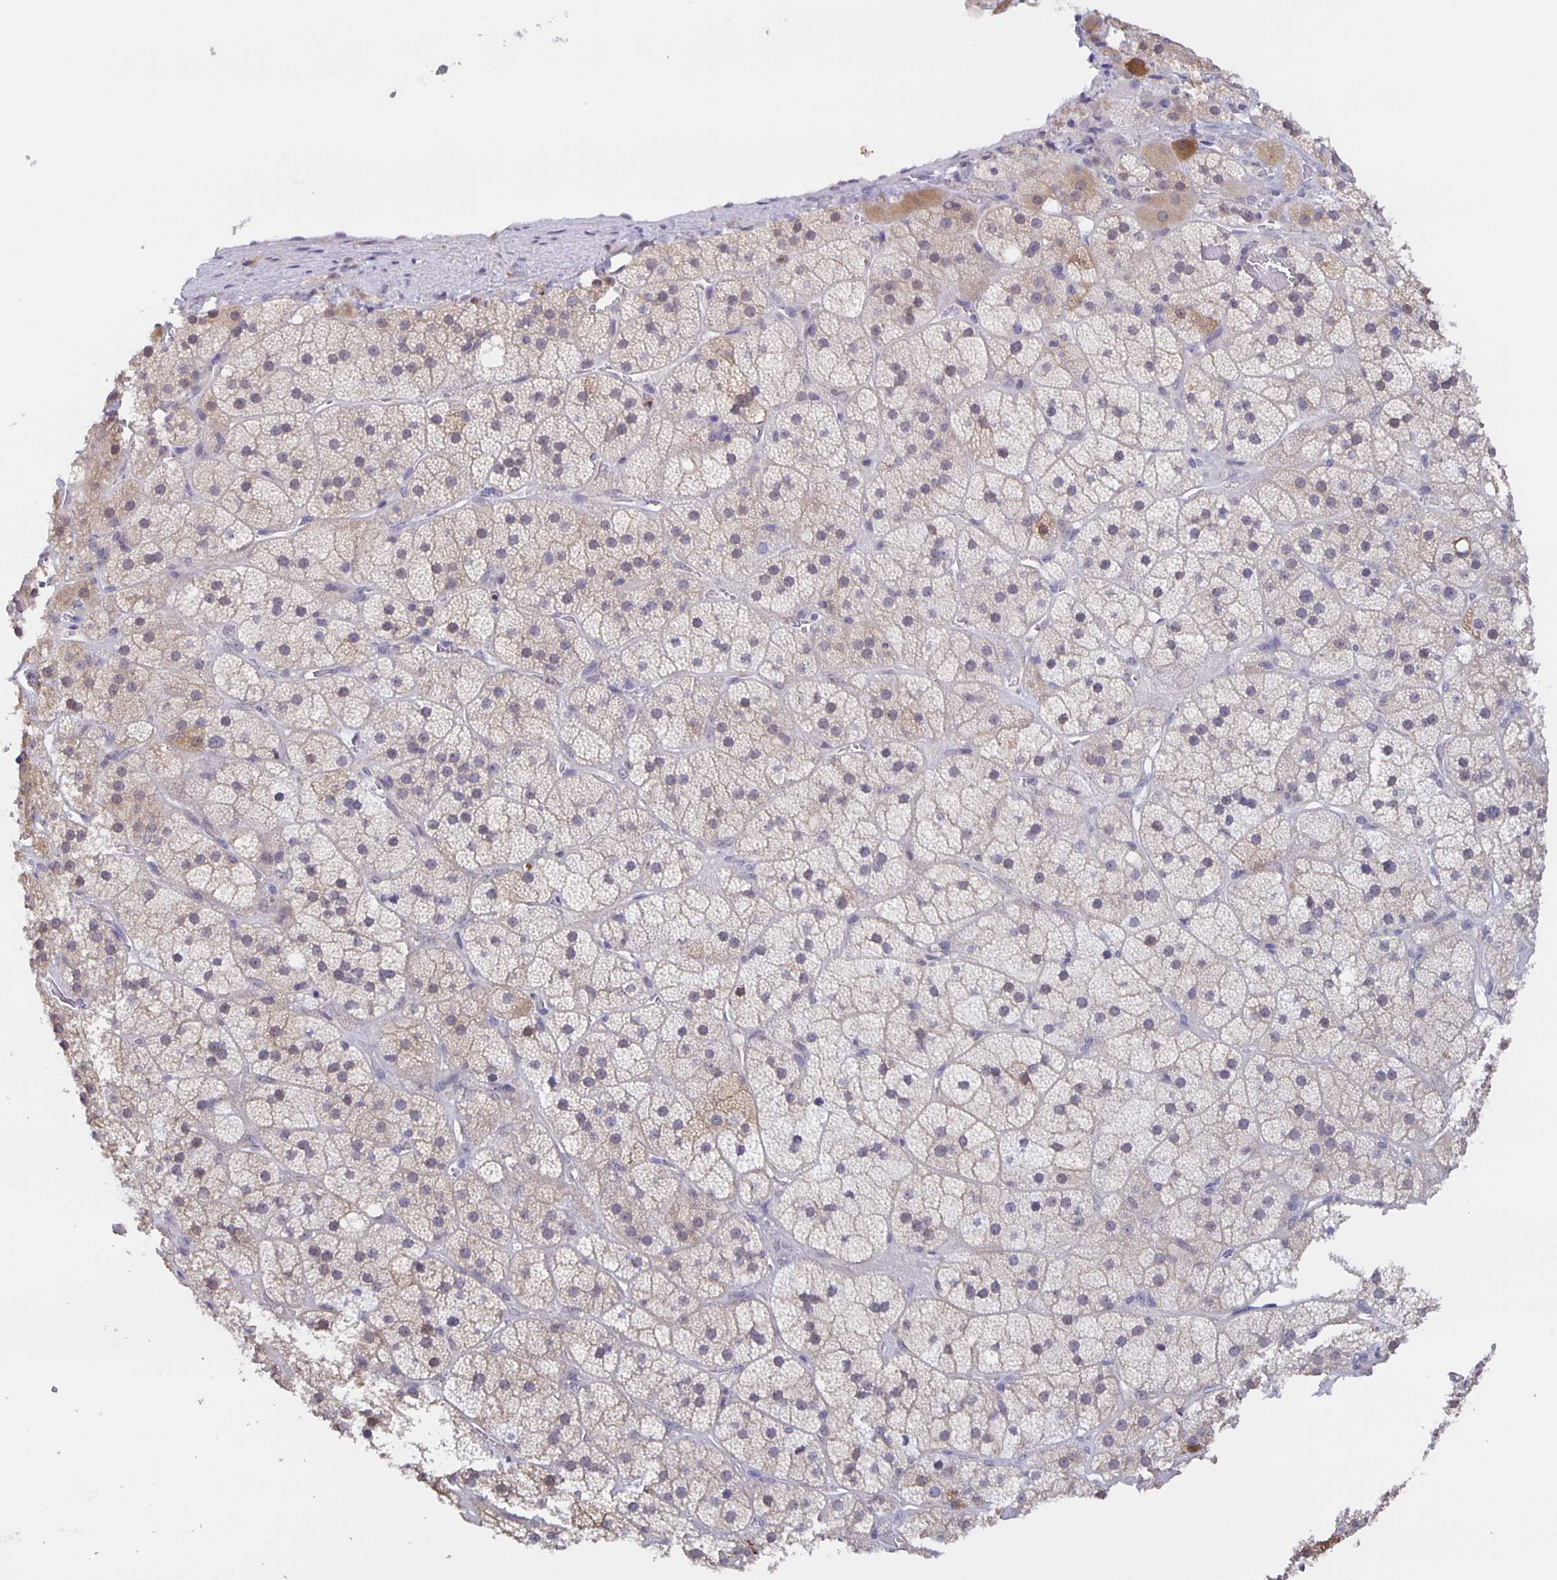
{"staining": {"intensity": "weak", "quantity": "<25%", "location": "cytoplasmic/membranous"}, "tissue": "adrenal gland", "cell_type": "Glandular cells", "image_type": "normal", "snomed": [{"axis": "morphology", "description": "Normal tissue, NOS"}, {"axis": "topography", "description": "Adrenal gland"}], "caption": "Photomicrograph shows no protein positivity in glandular cells of normal adrenal gland.", "gene": "MARCHF6", "patient": {"sex": "male", "age": 57}}